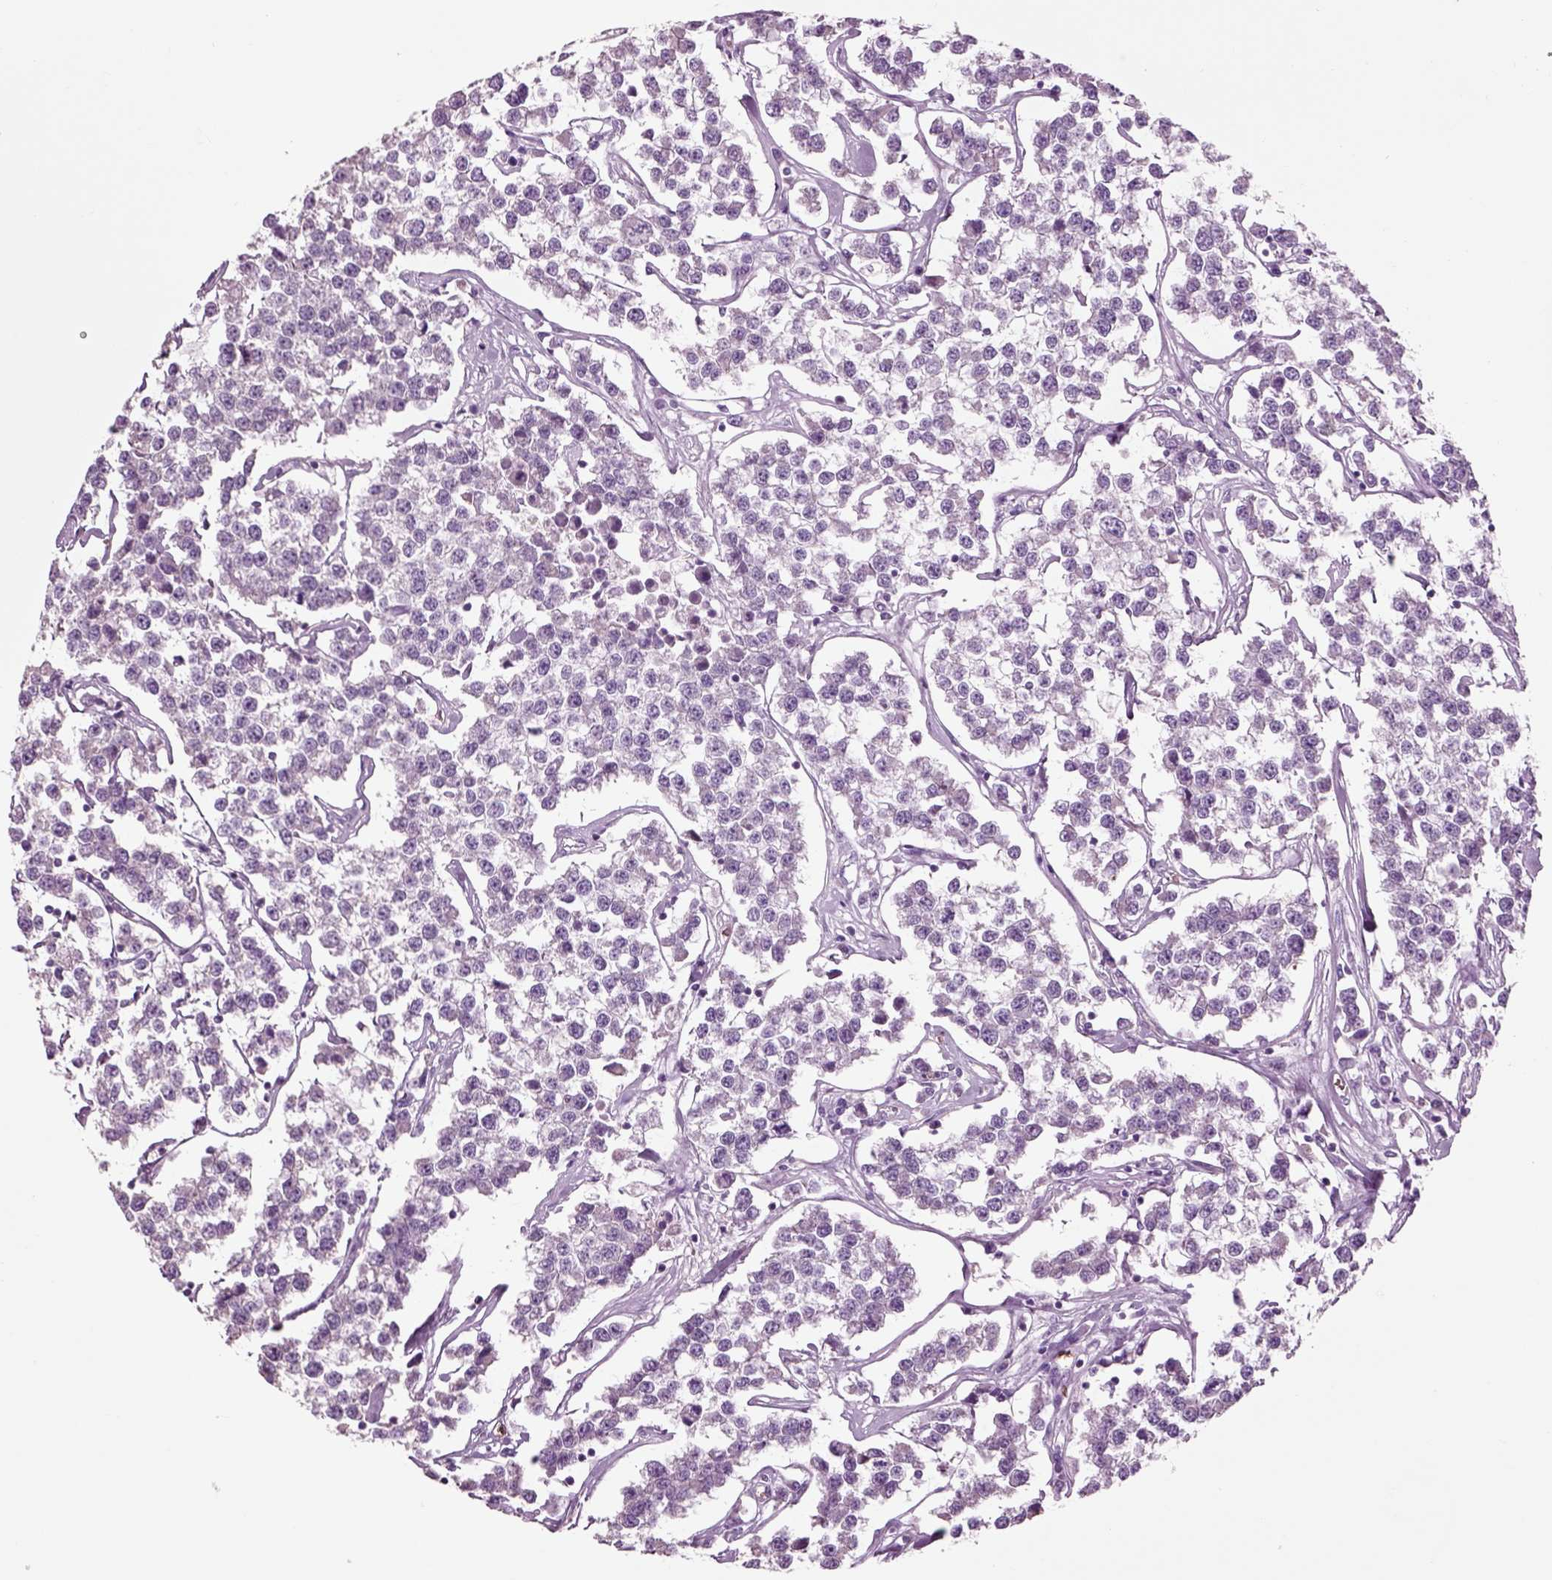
{"staining": {"intensity": "negative", "quantity": "none", "location": "none"}, "tissue": "testis cancer", "cell_type": "Tumor cells", "image_type": "cancer", "snomed": [{"axis": "morphology", "description": "Seminoma, NOS"}, {"axis": "topography", "description": "Testis"}], "caption": "An image of testis seminoma stained for a protein shows no brown staining in tumor cells.", "gene": "CHGB", "patient": {"sex": "male", "age": 59}}